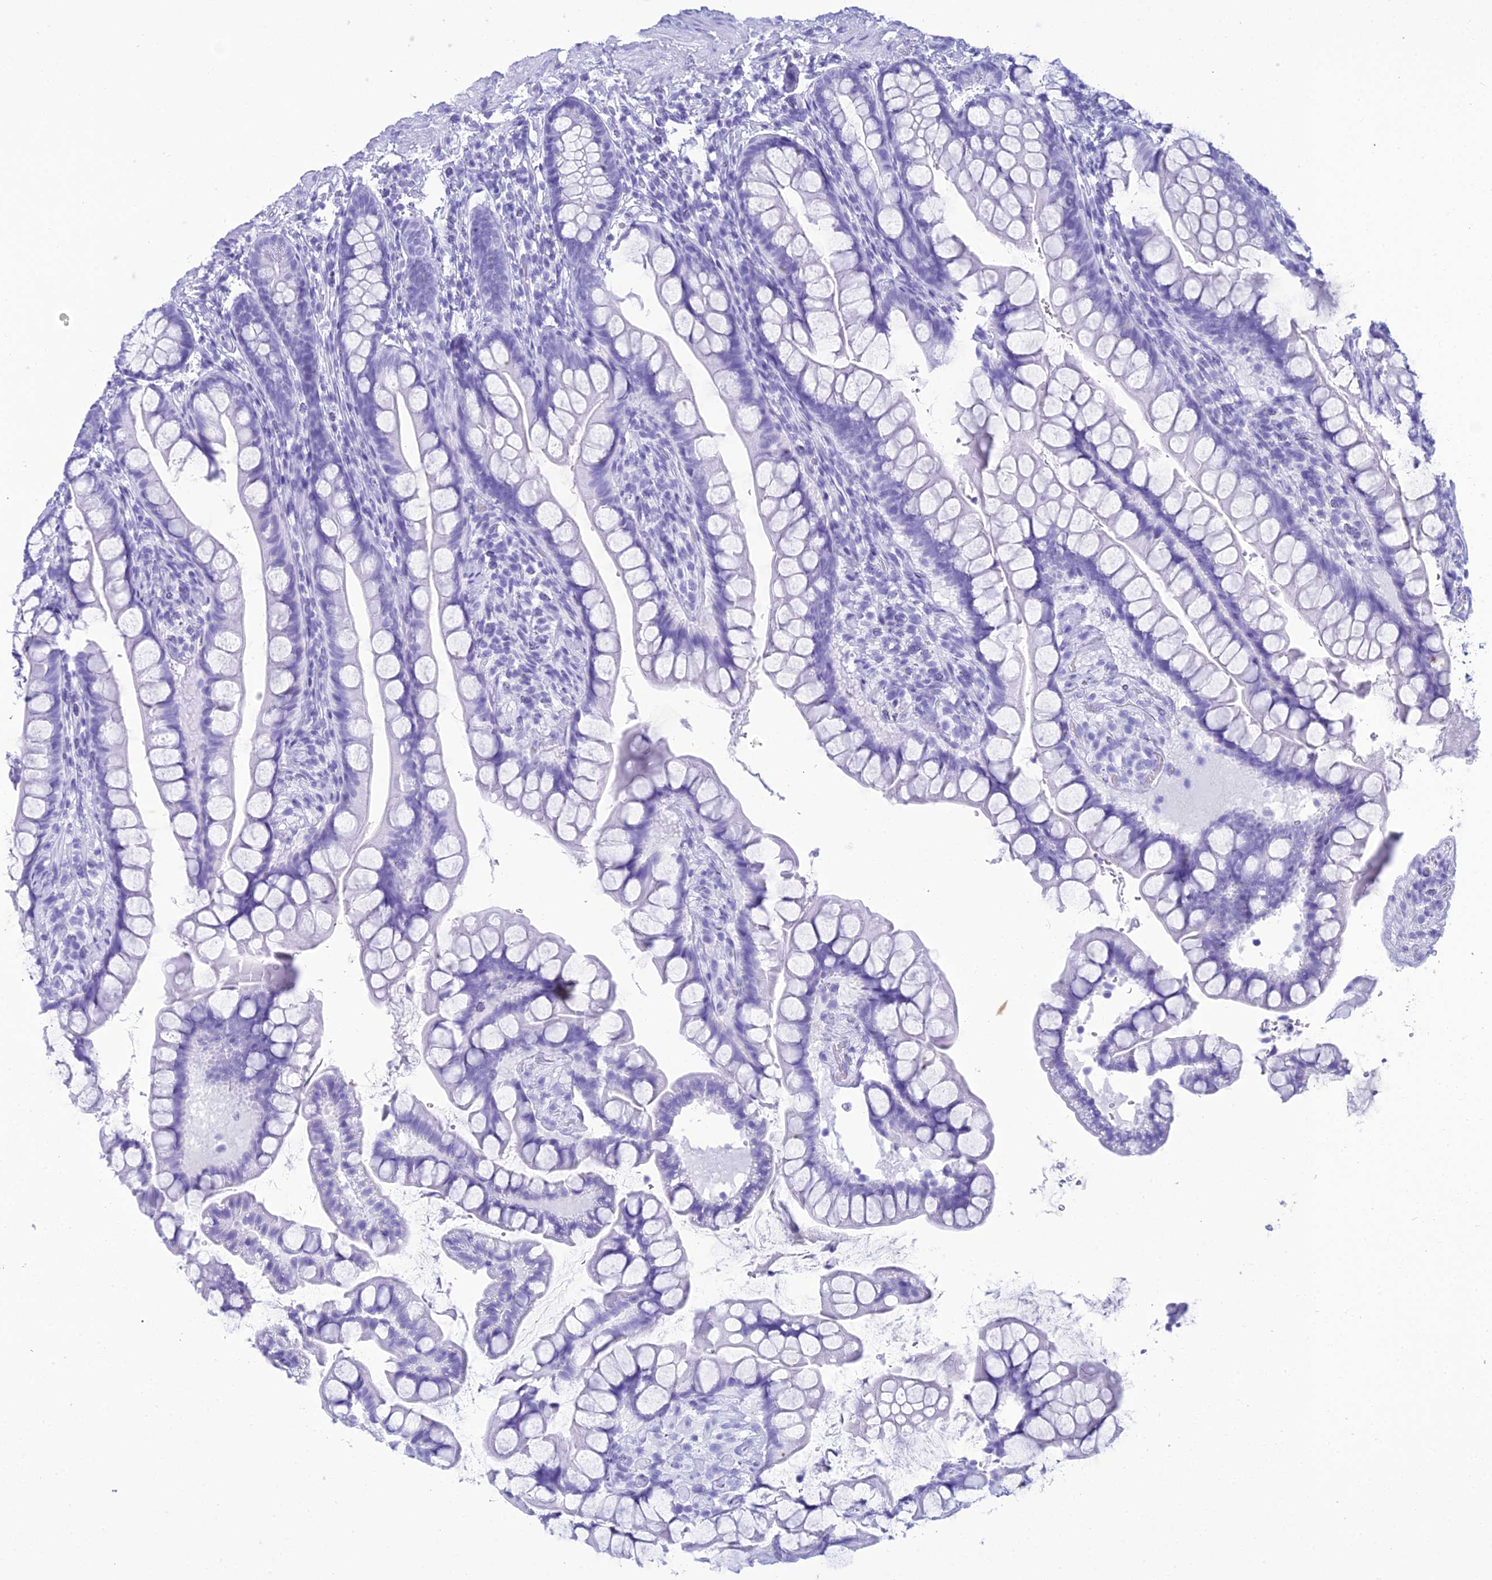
{"staining": {"intensity": "negative", "quantity": "none", "location": "none"}, "tissue": "small intestine", "cell_type": "Glandular cells", "image_type": "normal", "snomed": [{"axis": "morphology", "description": "Normal tissue, NOS"}, {"axis": "topography", "description": "Small intestine"}], "caption": "Immunohistochemical staining of normal small intestine demonstrates no significant positivity in glandular cells.", "gene": "ZNF442", "patient": {"sex": "male", "age": 70}}